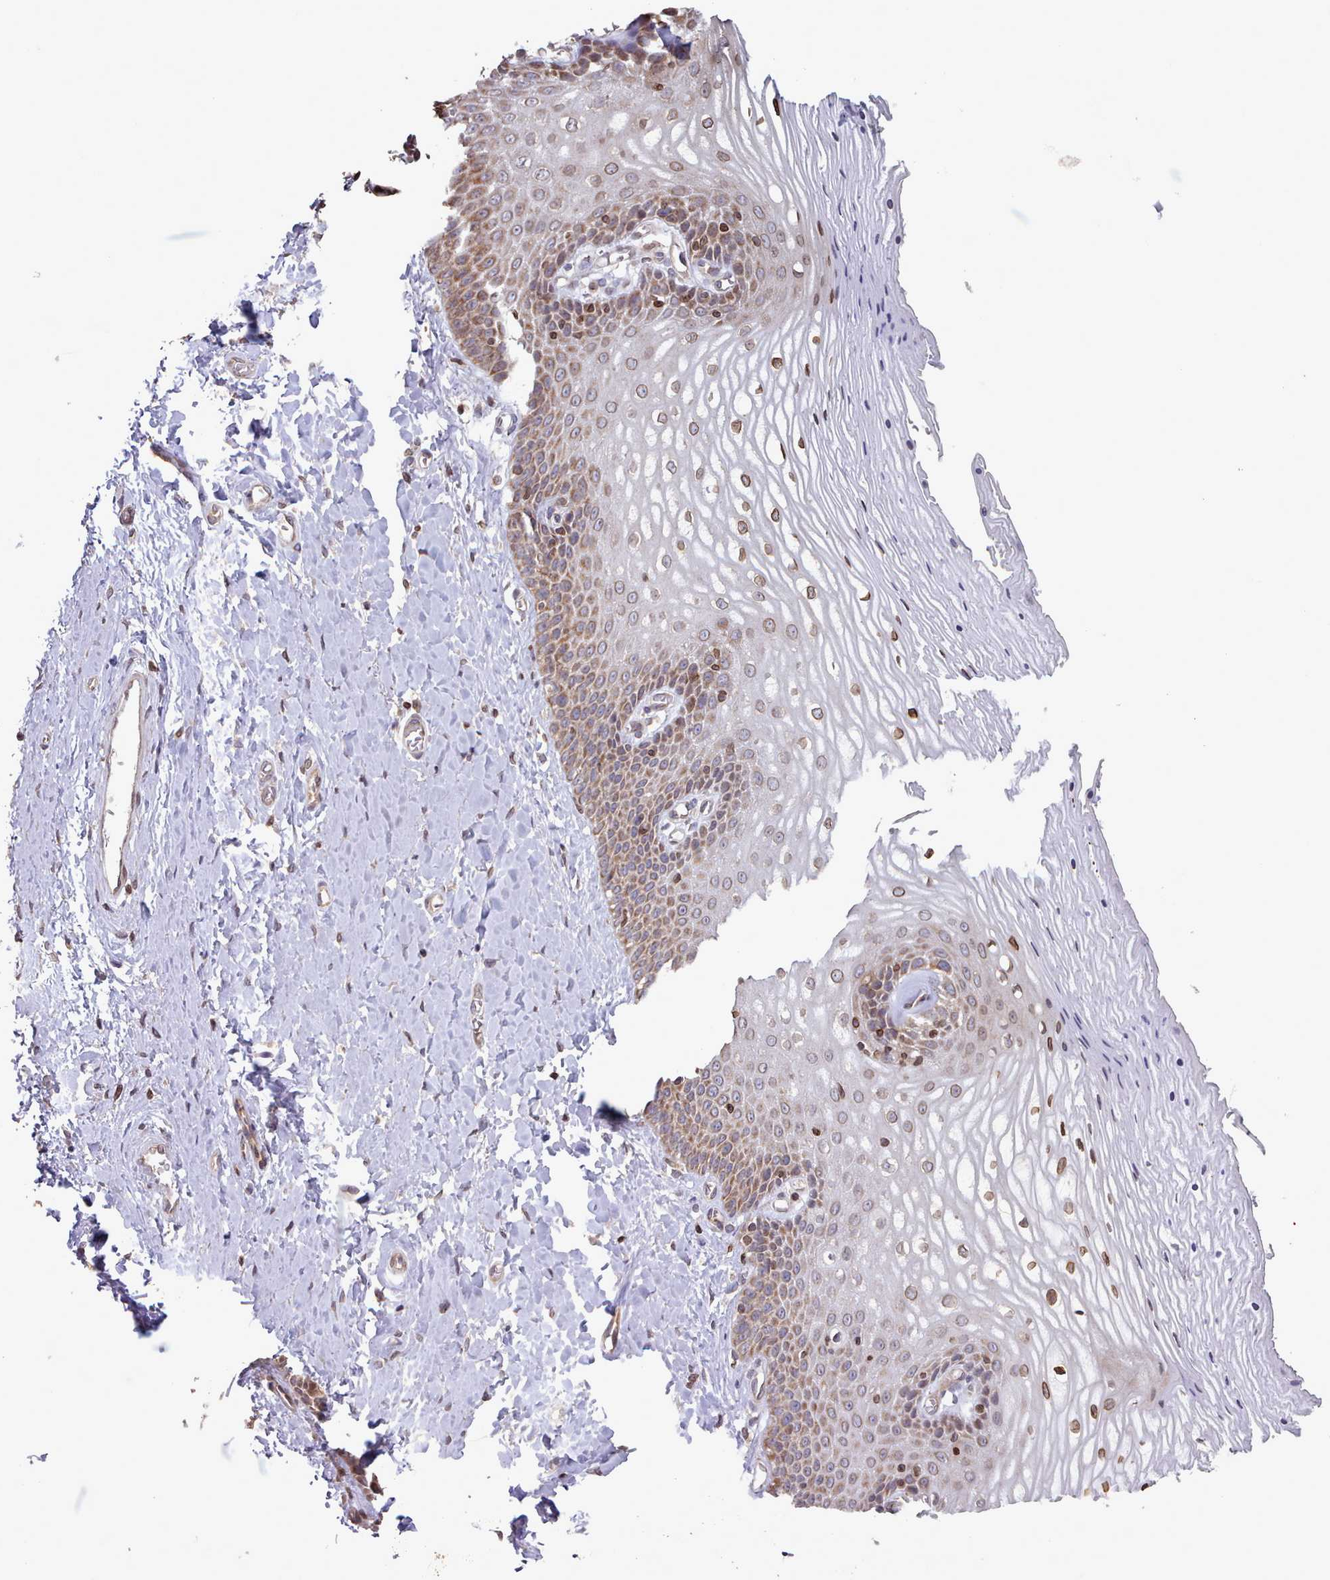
{"staining": {"intensity": "moderate", "quantity": ">75%", "location": "cytoplasmic/membranous,nuclear"}, "tissue": "vagina", "cell_type": "Squamous epithelial cells", "image_type": "normal", "snomed": [{"axis": "morphology", "description": "Normal tissue, NOS"}, {"axis": "topography", "description": "Vagina"}], "caption": "Brown immunohistochemical staining in normal human vagina shows moderate cytoplasmic/membranous,nuclear staining in about >75% of squamous epithelial cells.", "gene": "TOR1AIP1", "patient": {"sex": "female", "age": 65}}